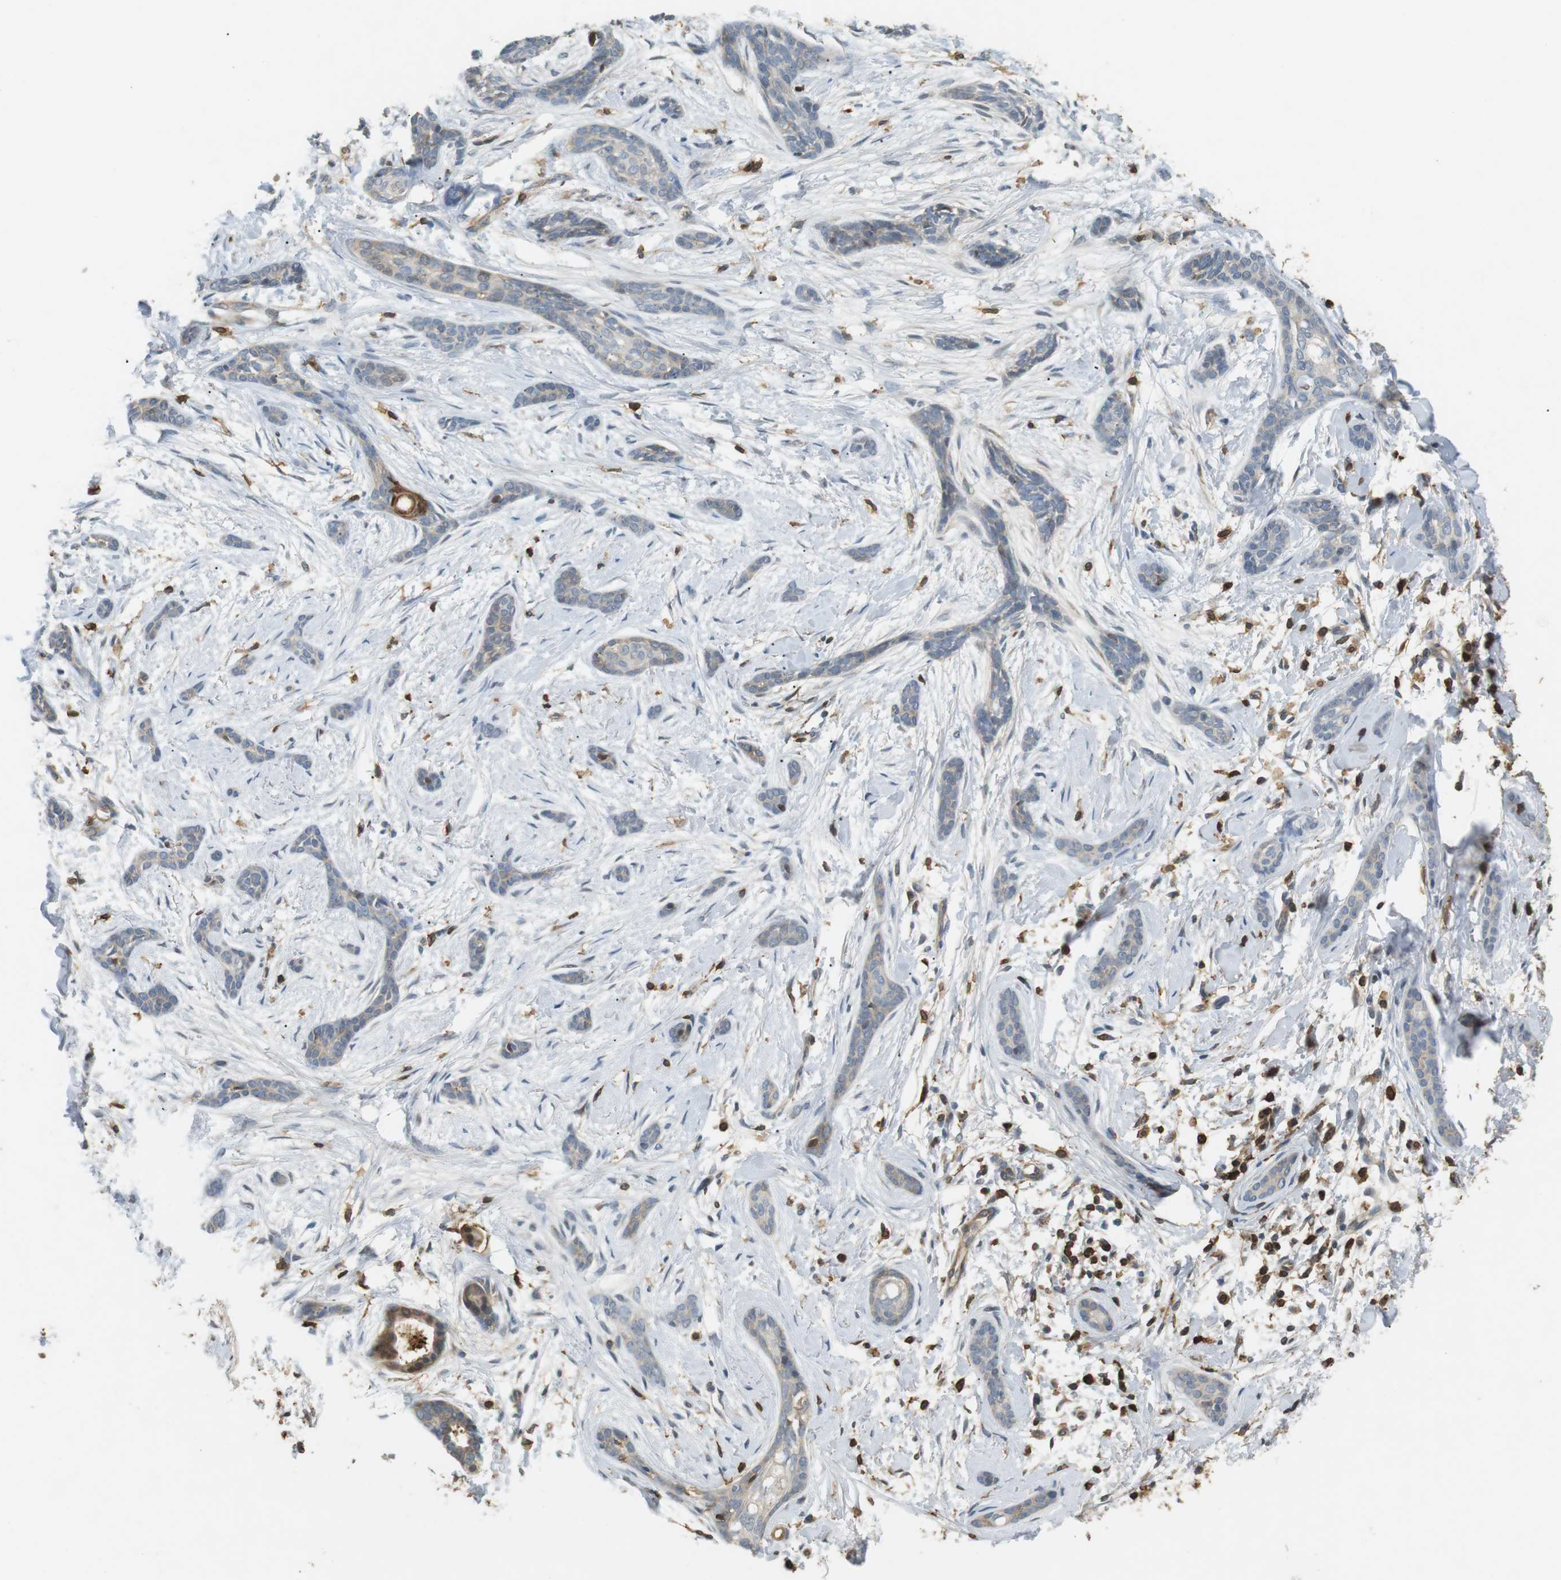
{"staining": {"intensity": "weak", "quantity": "<25%", "location": "cytoplasmic/membranous"}, "tissue": "skin cancer", "cell_type": "Tumor cells", "image_type": "cancer", "snomed": [{"axis": "morphology", "description": "Basal cell carcinoma"}, {"axis": "morphology", "description": "Adnexal tumor, benign"}, {"axis": "topography", "description": "Skin"}], "caption": "Immunohistochemical staining of human skin cancer (benign adnexal tumor) exhibits no significant staining in tumor cells.", "gene": "P2RY1", "patient": {"sex": "female", "age": 42}}